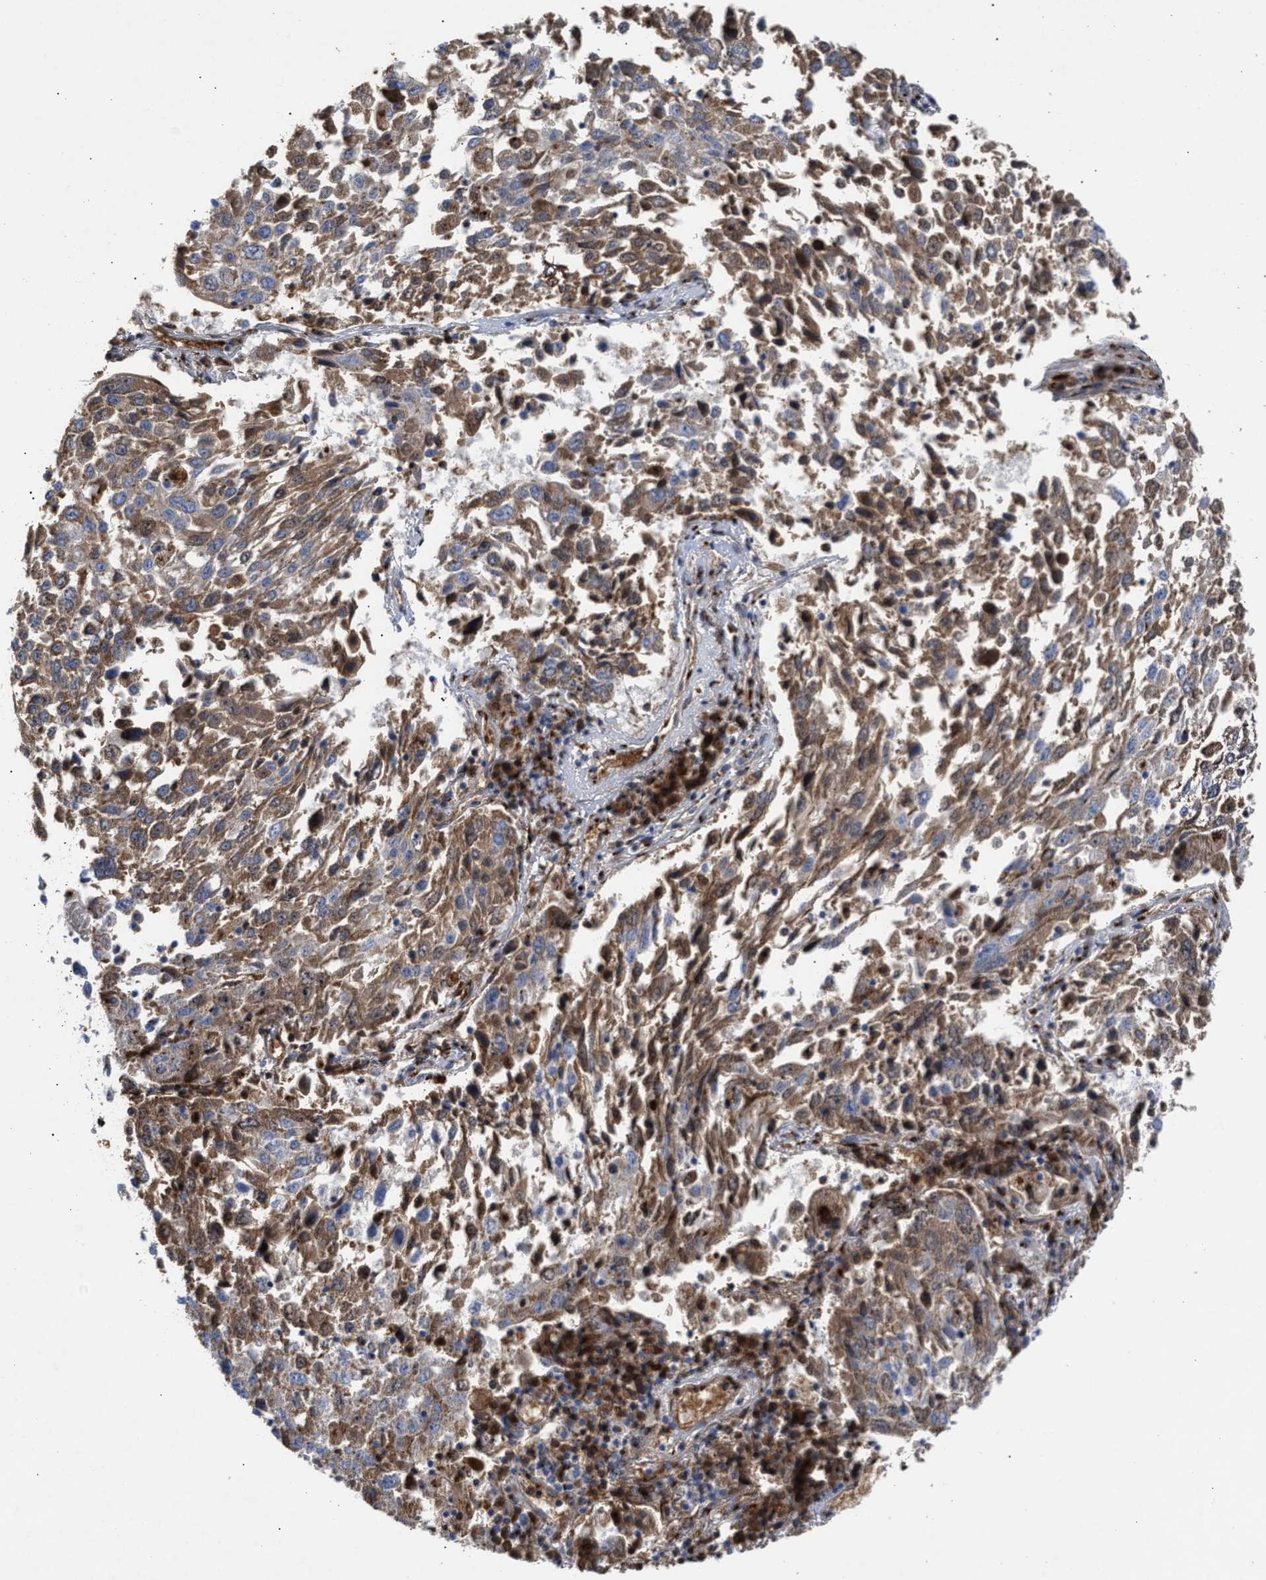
{"staining": {"intensity": "moderate", "quantity": ">75%", "location": "cytoplasmic/membranous"}, "tissue": "lung cancer", "cell_type": "Tumor cells", "image_type": "cancer", "snomed": [{"axis": "morphology", "description": "Squamous cell carcinoma, NOS"}, {"axis": "topography", "description": "Lung"}], "caption": "Tumor cells reveal medium levels of moderate cytoplasmic/membranous staining in about >75% of cells in human lung squamous cell carcinoma.", "gene": "CCL2", "patient": {"sex": "male", "age": 65}}